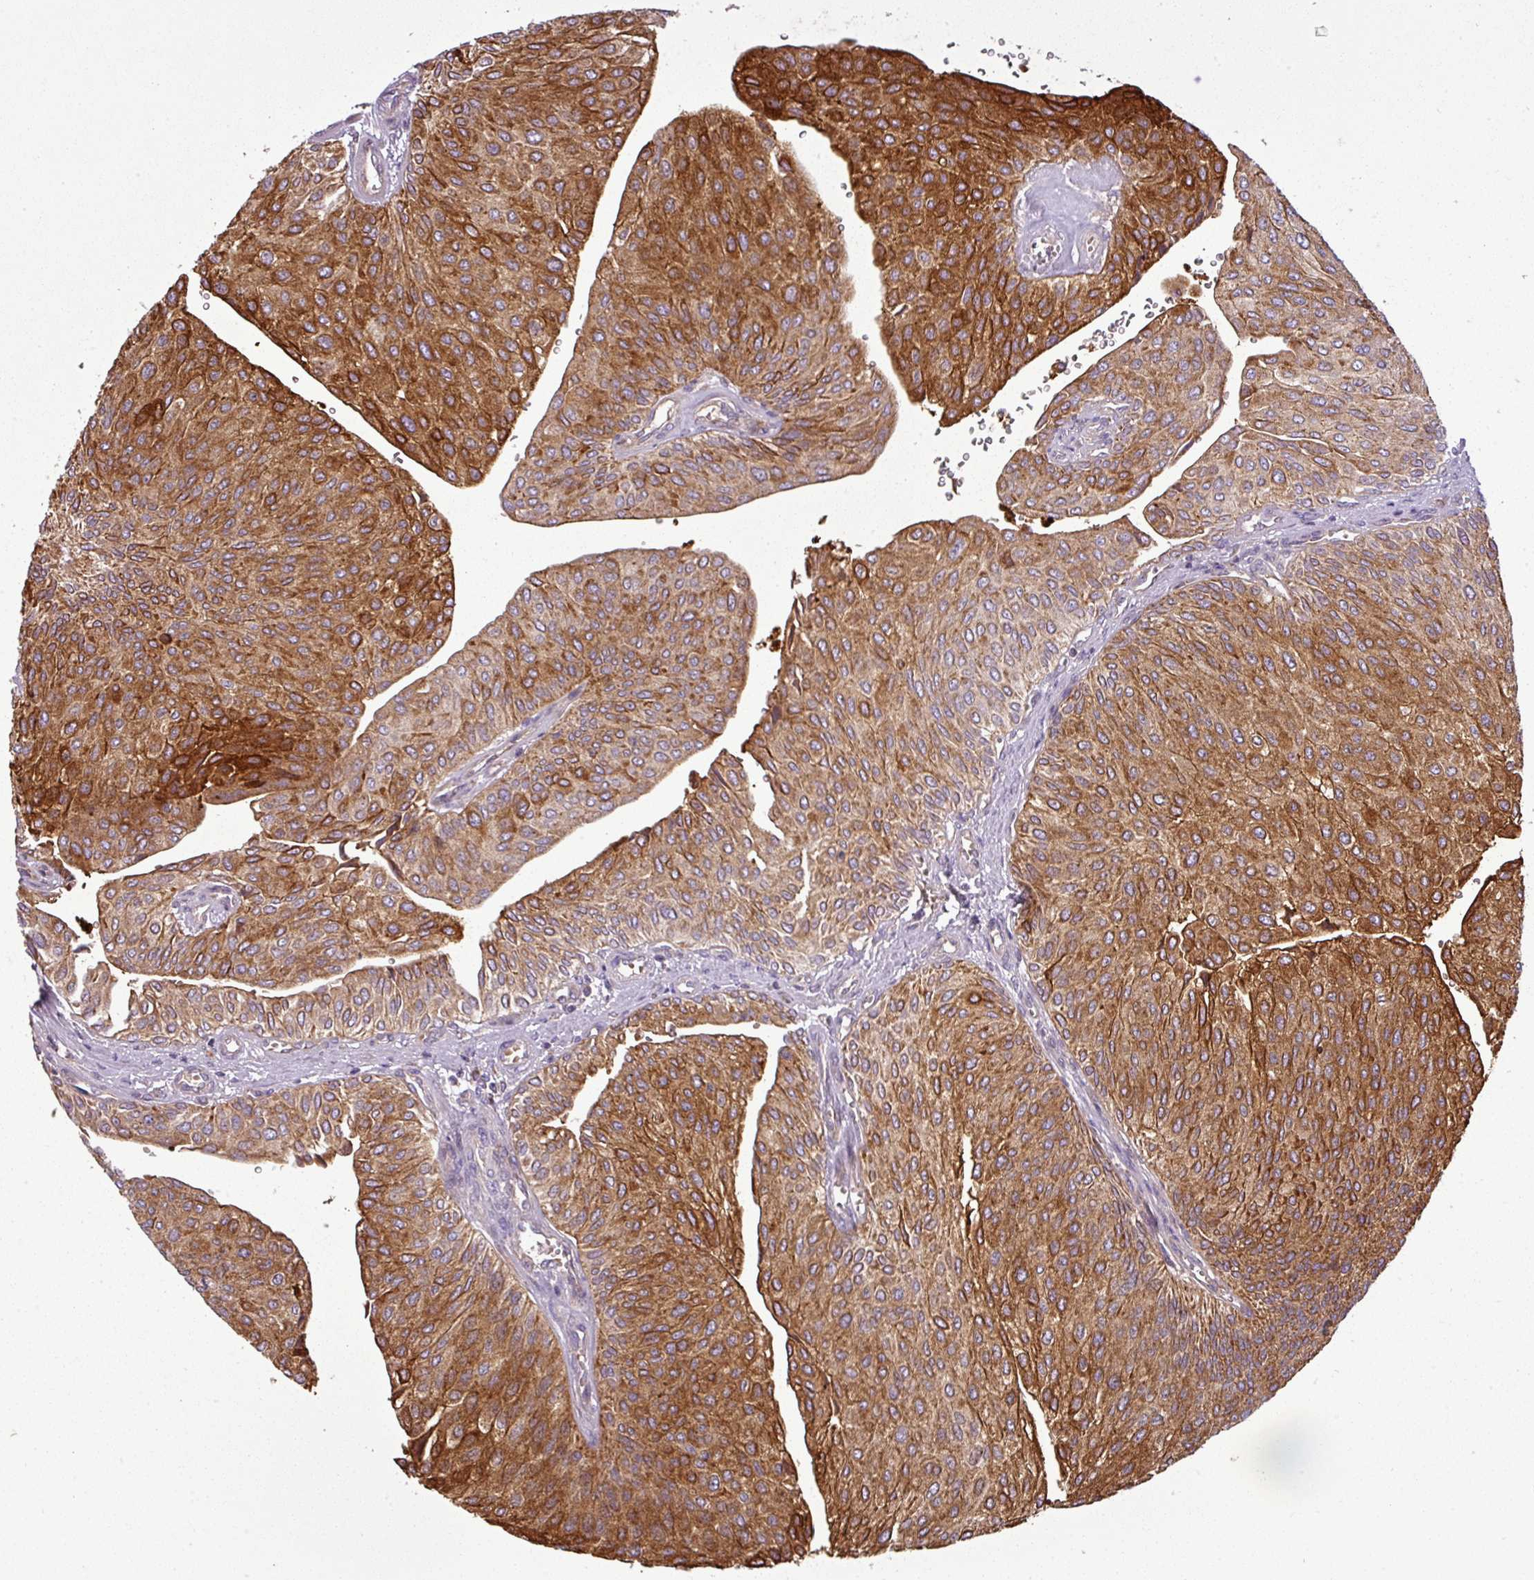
{"staining": {"intensity": "strong", "quantity": ">75%", "location": "cytoplasmic/membranous"}, "tissue": "urothelial cancer", "cell_type": "Tumor cells", "image_type": "cancer", "snomed": [{"axis": "morphology", "description": "Urothelial carcinoma, NOS"}, {"axis": "topography", "description": "Urinary bladder"}], "caption": "Protein expression analysis of human urothelial cancer reveals strong cytoplasmic/membranous staining in approximately >75% of tumor cells. (DAB IHC, brown staining for protein, blue staining for nuclei).", "gene": "PNMA6A", "patient": {"sex": "male", "age": 67}}